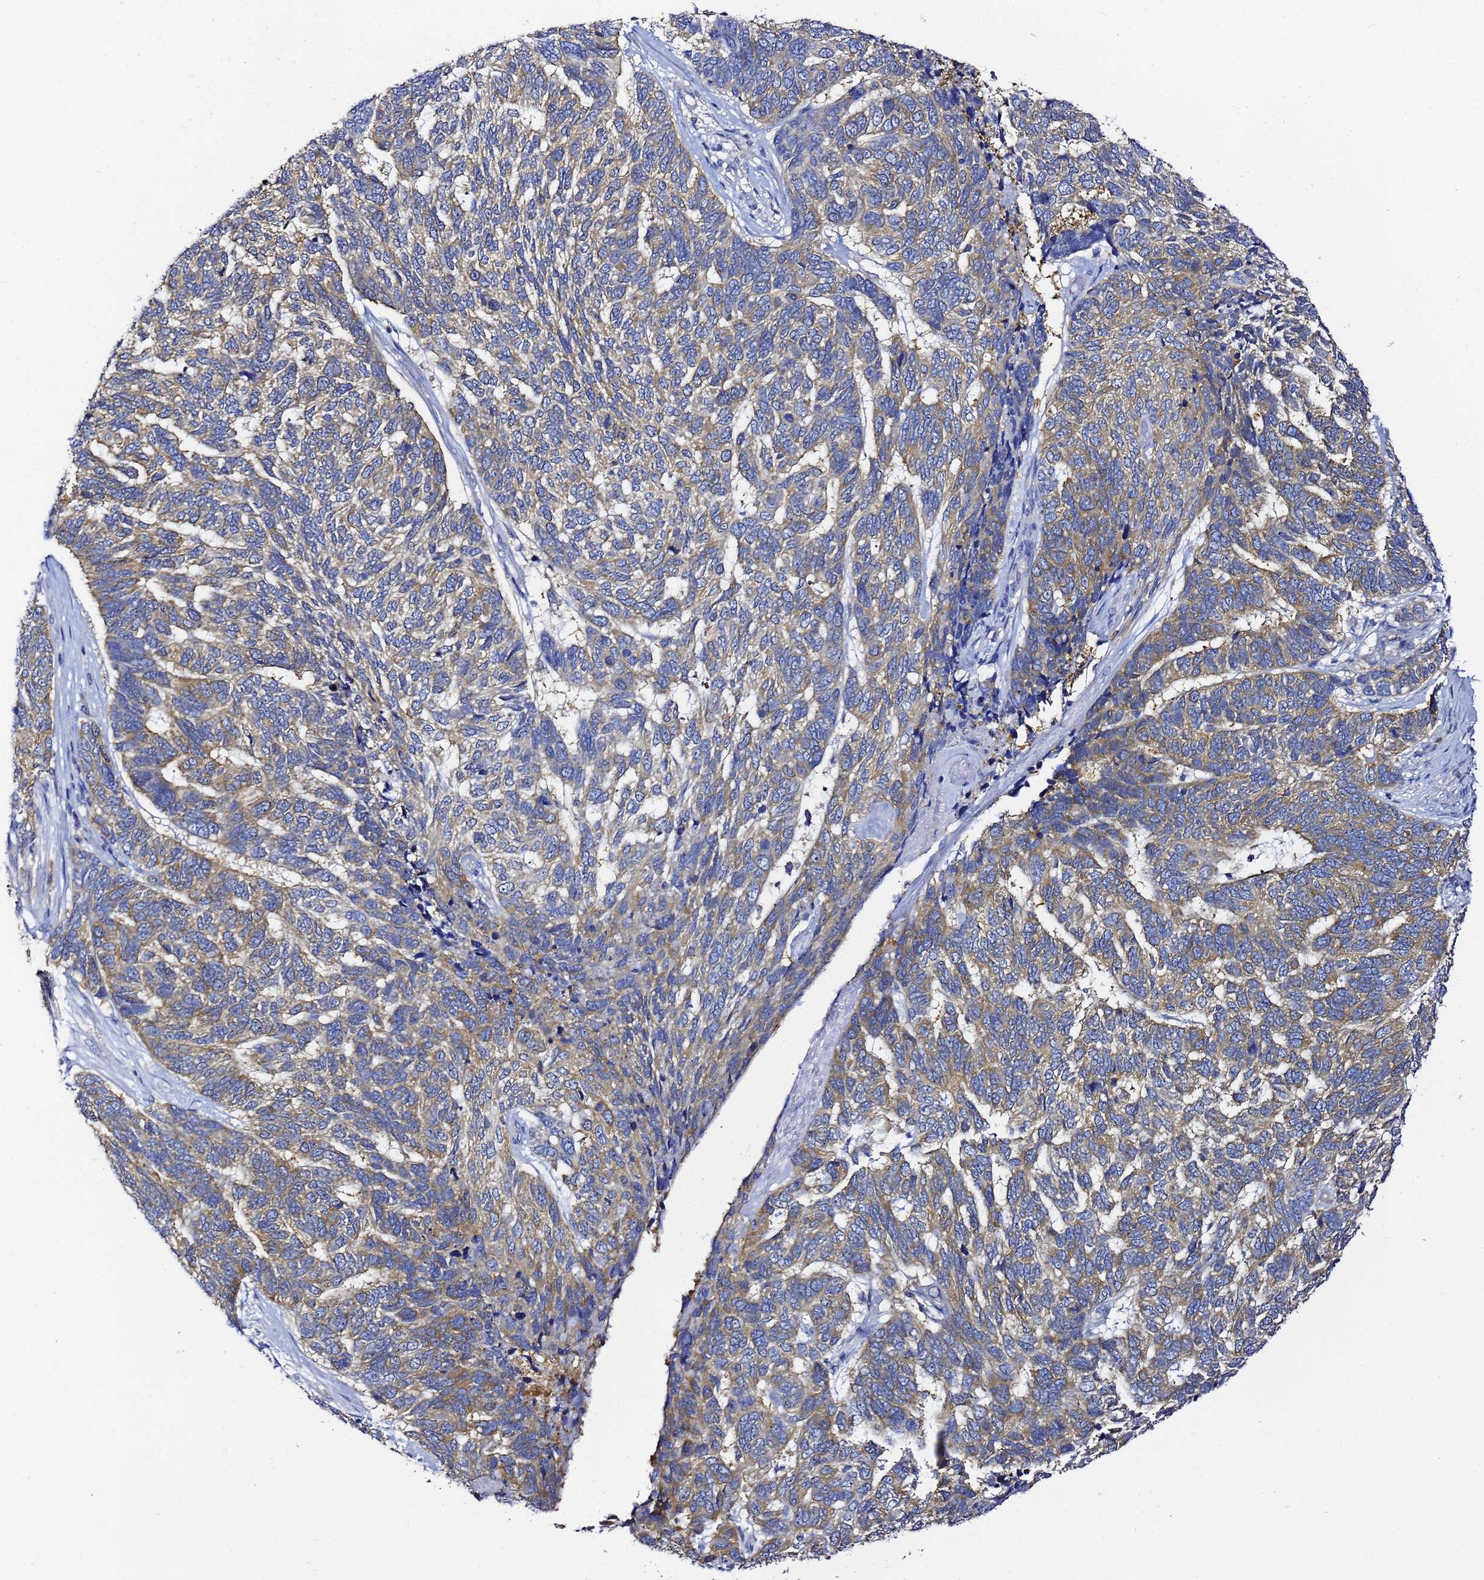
{"staining": {"intensity": "moderate", "quantity": ">75%", "location": "cytoplasmic/membranous"}, "tissue": "skin cancer", "cell_type": "Tumor cells", "image_type": "cancer", "snomed": [{"axis": "morphology", "description": "Basal cell carcinoma"}, {"axis": "topography", "description": "Skin"}], "caption": "Tumor cells exhibit moderate cytoplasmic/membranous positivity in approximately >75% of cells in skin cancer (basal cell carcinoma).", "gene": "LENG1", "patient": {"sex": "female", "age": 65}}